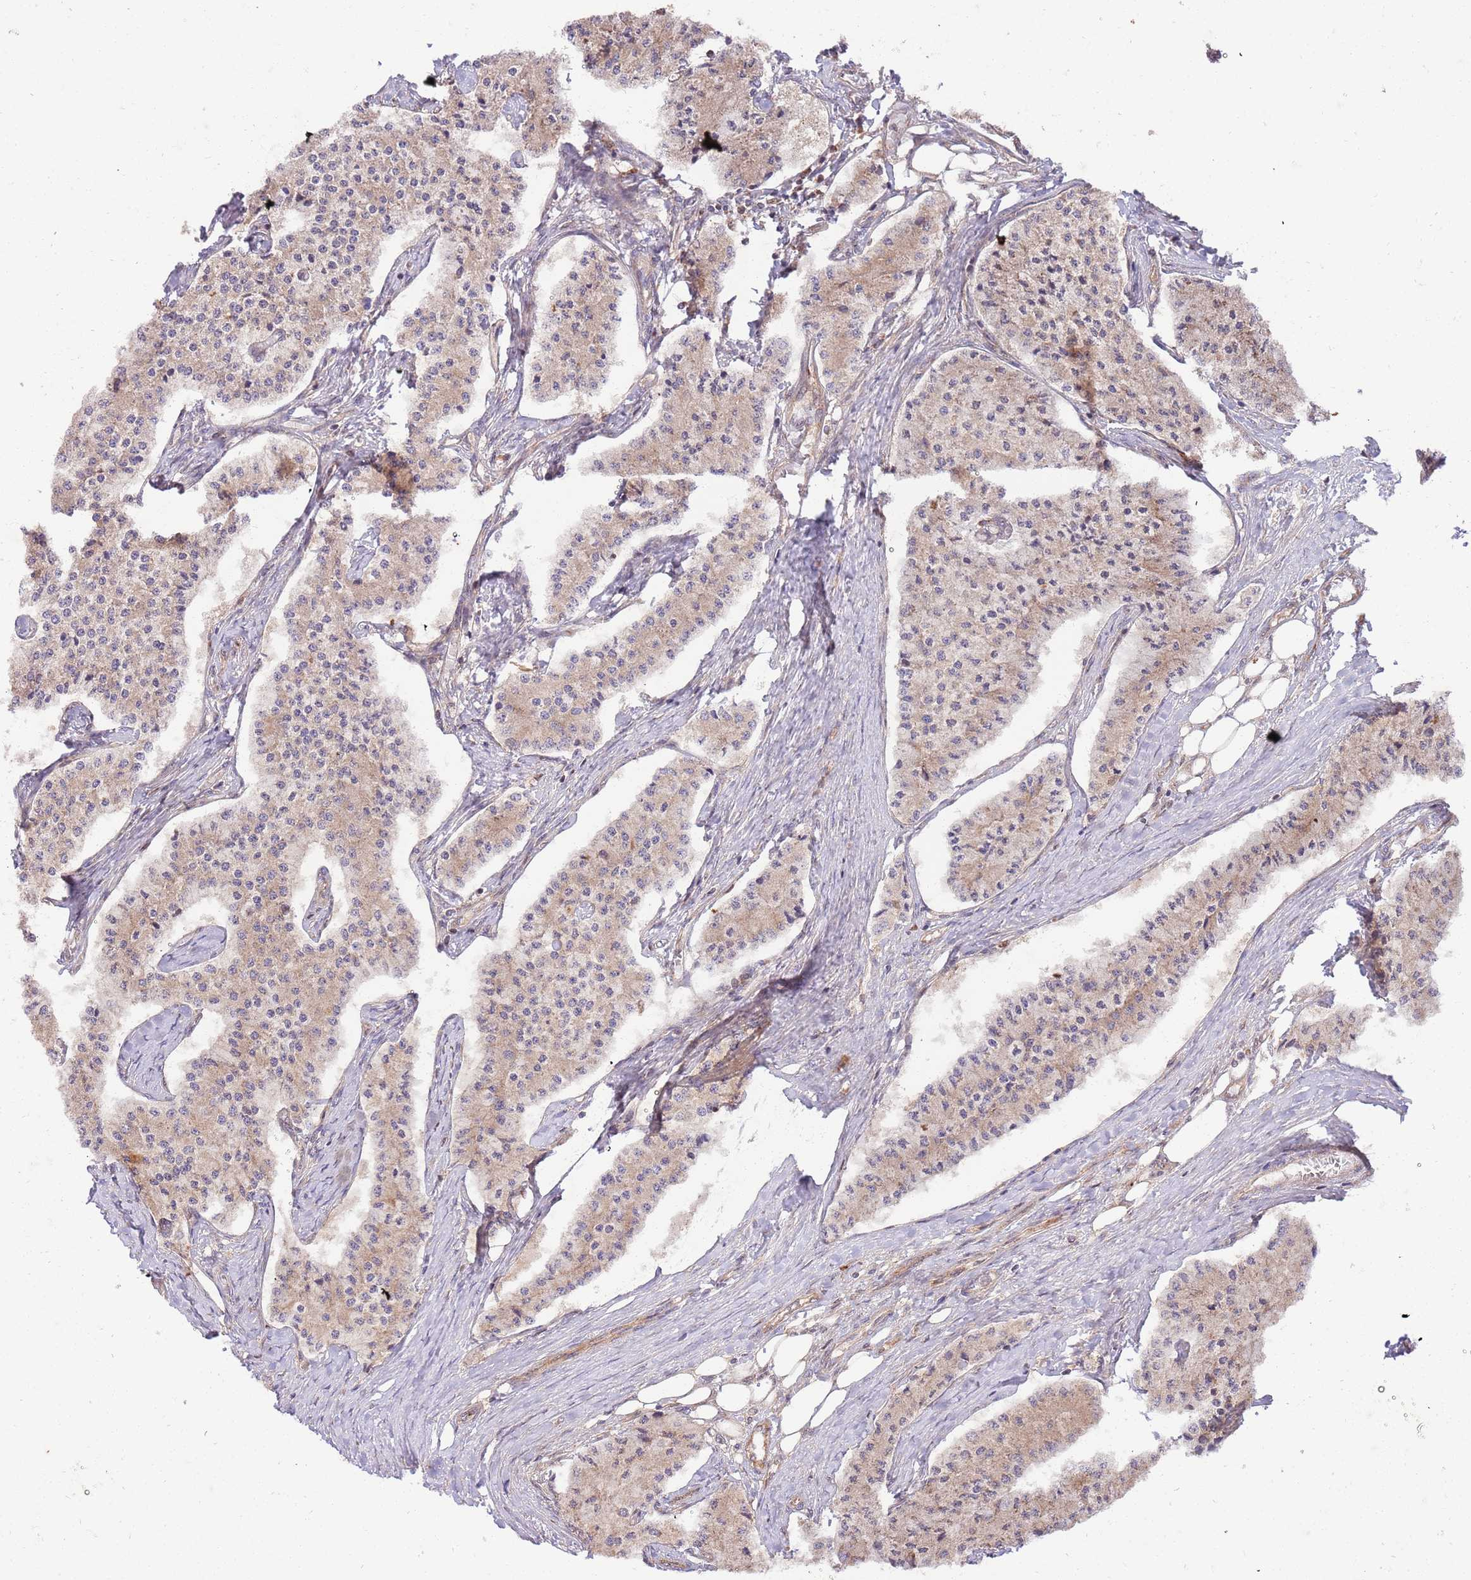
{"staining": {"intensity": "weak", "quantity": ">75%", "location": "cytoplasmic/membranous"}, "tissue": "carcinoid", "cell_type": "Tumor cells", "image_type": "cancer", "snomed": [{"axis": "morphology", "description": "Carcinoid, malignant, NOS"}, {"axis": "topography", "description": "Colon"}], "caption": "Immunohistochemistry of carcinoid shows low levels of weak cytoplasmic/membranous staining in about >75% of tumor cells. Immunohistochemistry (ihc) stains the protein in brown and the nuclei are stained blue.", "gene": "OSBP", "patient": {"sex": "female", "age": 52}}